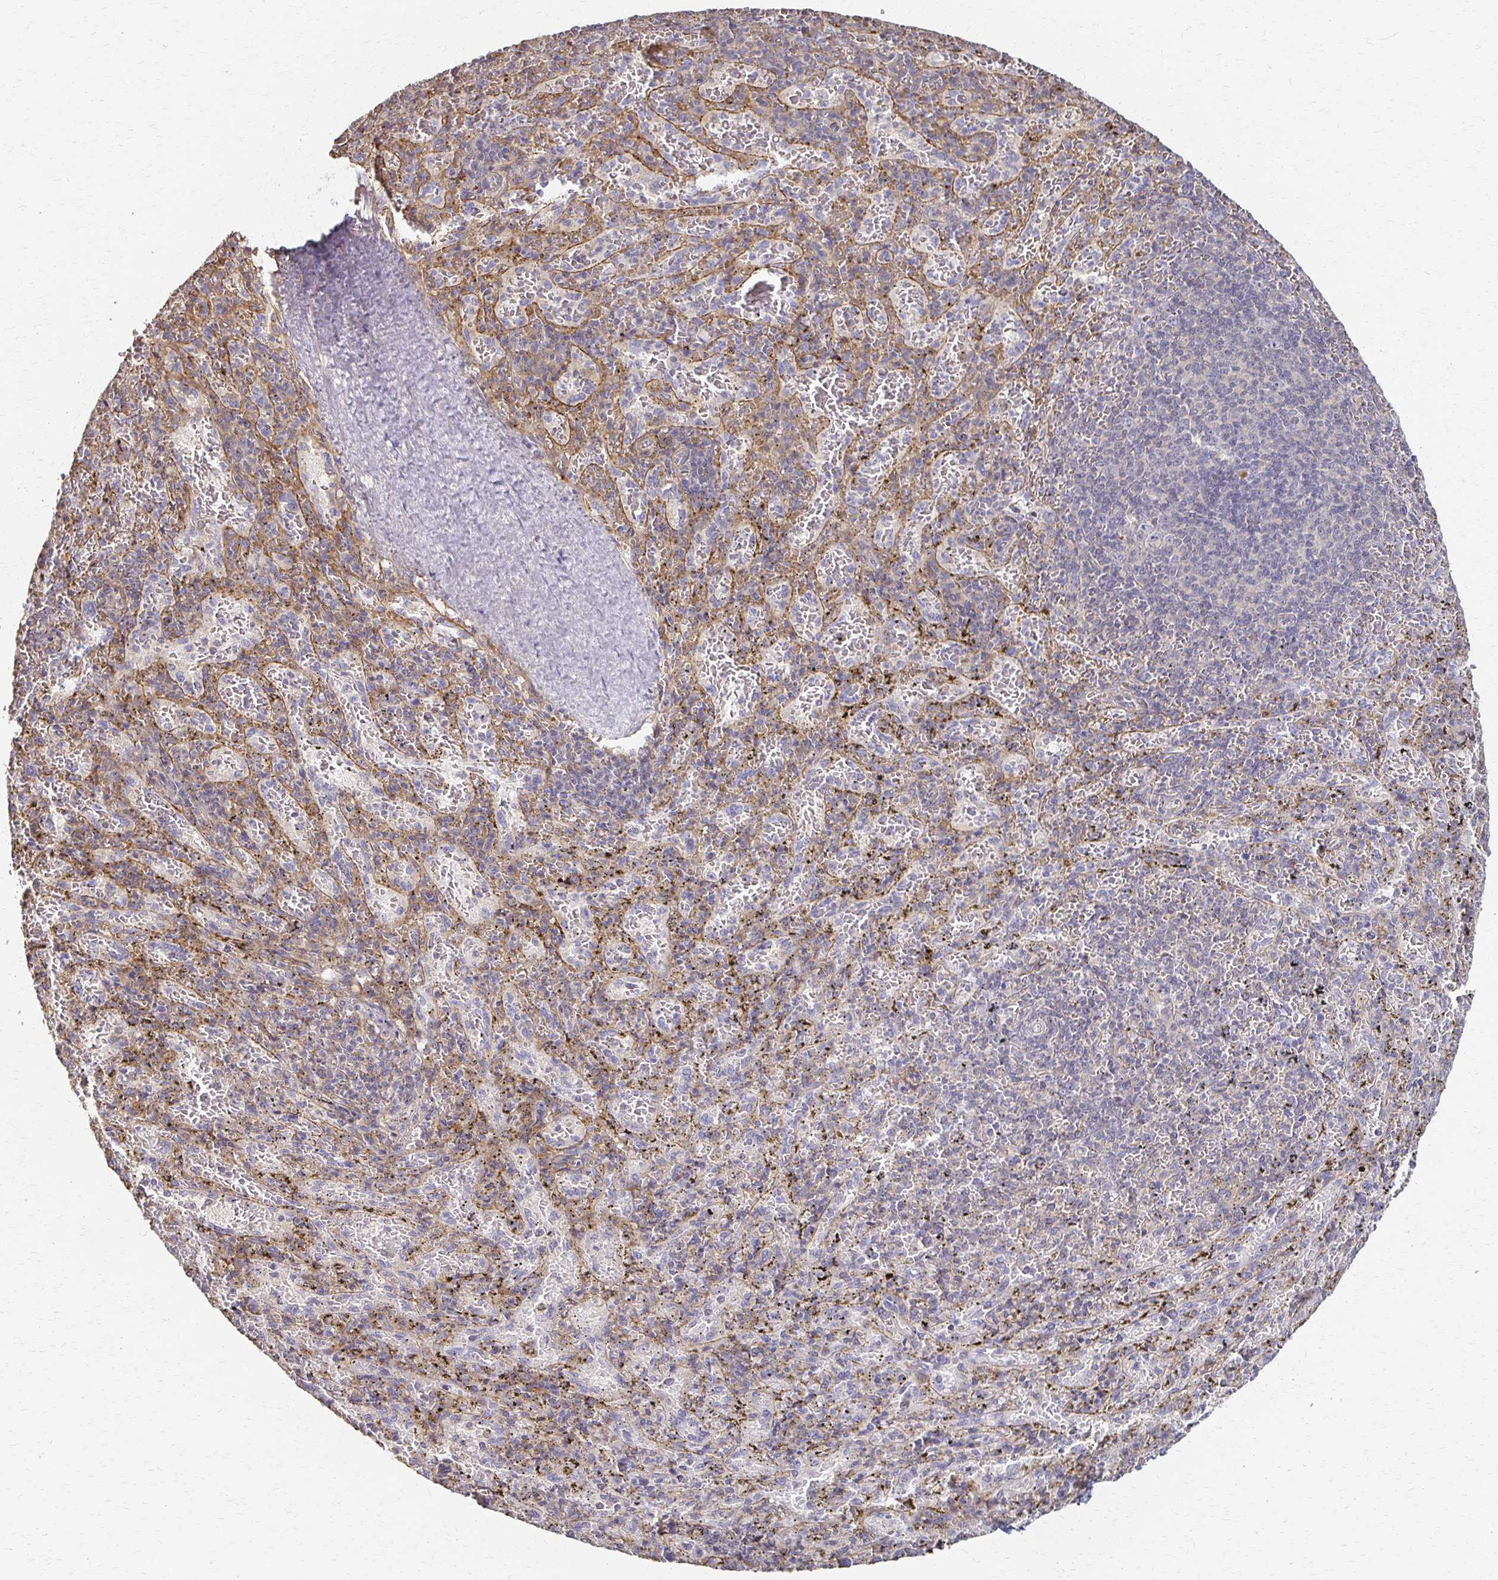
{"staining": {"intensity": "weak", "quantity": "<25%", "location": "cytoplasmic/membranous"}, "tissue": "spleen", "cell_type": "Cells in red pulp", "image_type": "normal", "snomed": [{"axis": "morphology", "description": "Normal tissue, NOS"}, {"axis": "topography", "description": "Spleen"}], "caption": "Unremarkable spleen was stained to show a protein in brown. There is no significant staining in cells in red pulp.", "gene": "C1QTNF7", "patient": {"sex": "male", "age": 57}}